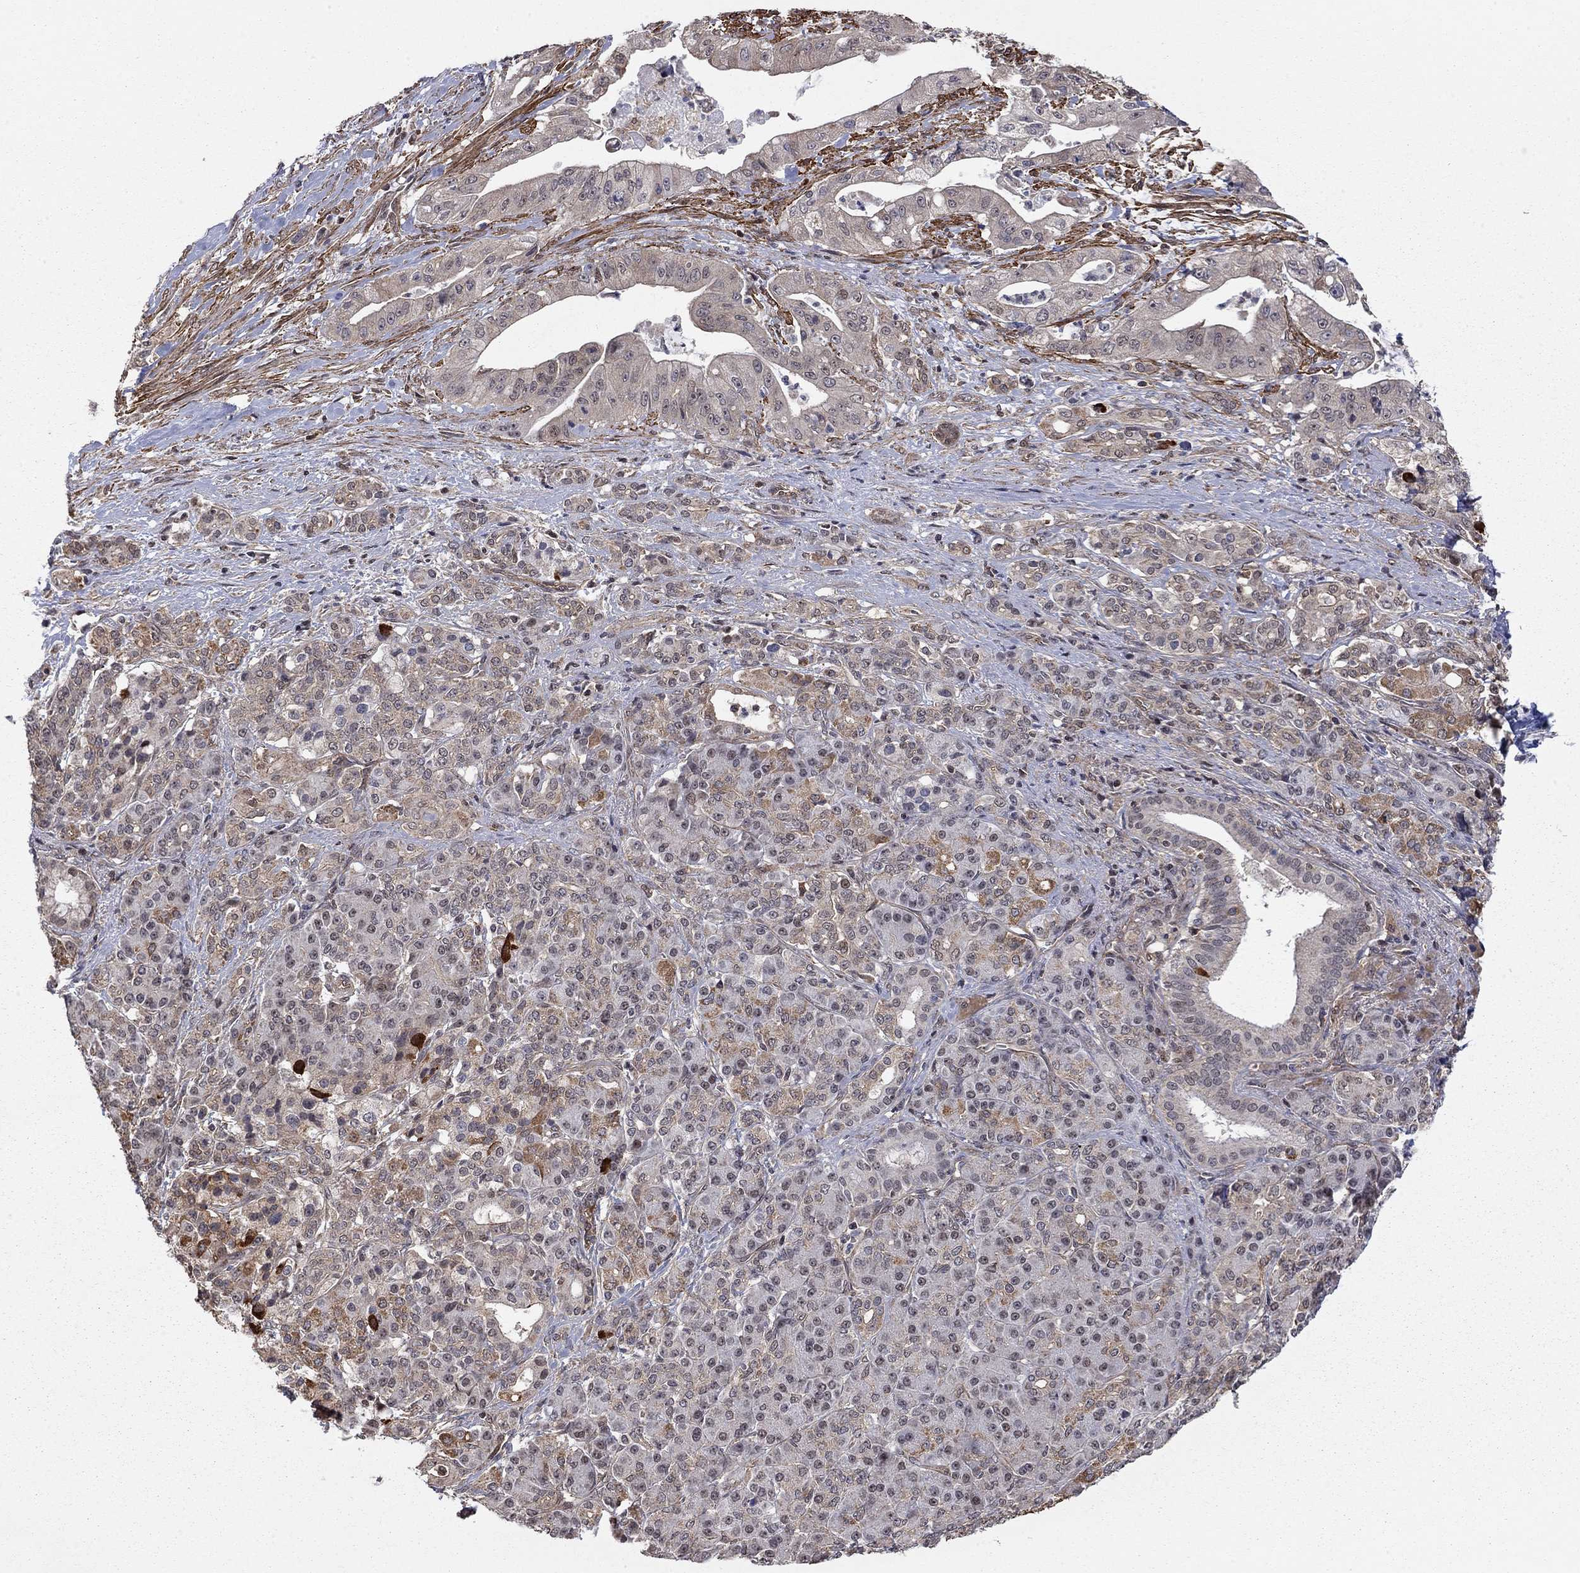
{"staining": {"intensity": "weak", "quantity": "<25%", "location": "cytoplasmic/membranous"}, "tissue": "pancreatic cancer", "cell_type": "Tumor cells", "image_type": "cancer", "snomed": [{"axis": "morphology", "description": "Normal tissue, NOS"}, {"axis": "morphology", "description": "Inflammation, NOS"}, {"axis": "morphology", "description": "Adenocarcinoma, NOS"}, {"axis": "topography", "description": "Pancreas"}], "caption": "Human adenocarcinoma (pancreatic) stained for a protein using immunohistochemistry exhibits no staining in tumor cells.", "gene": "TDP1", "patient": {"sex": "male", "age": 57}}